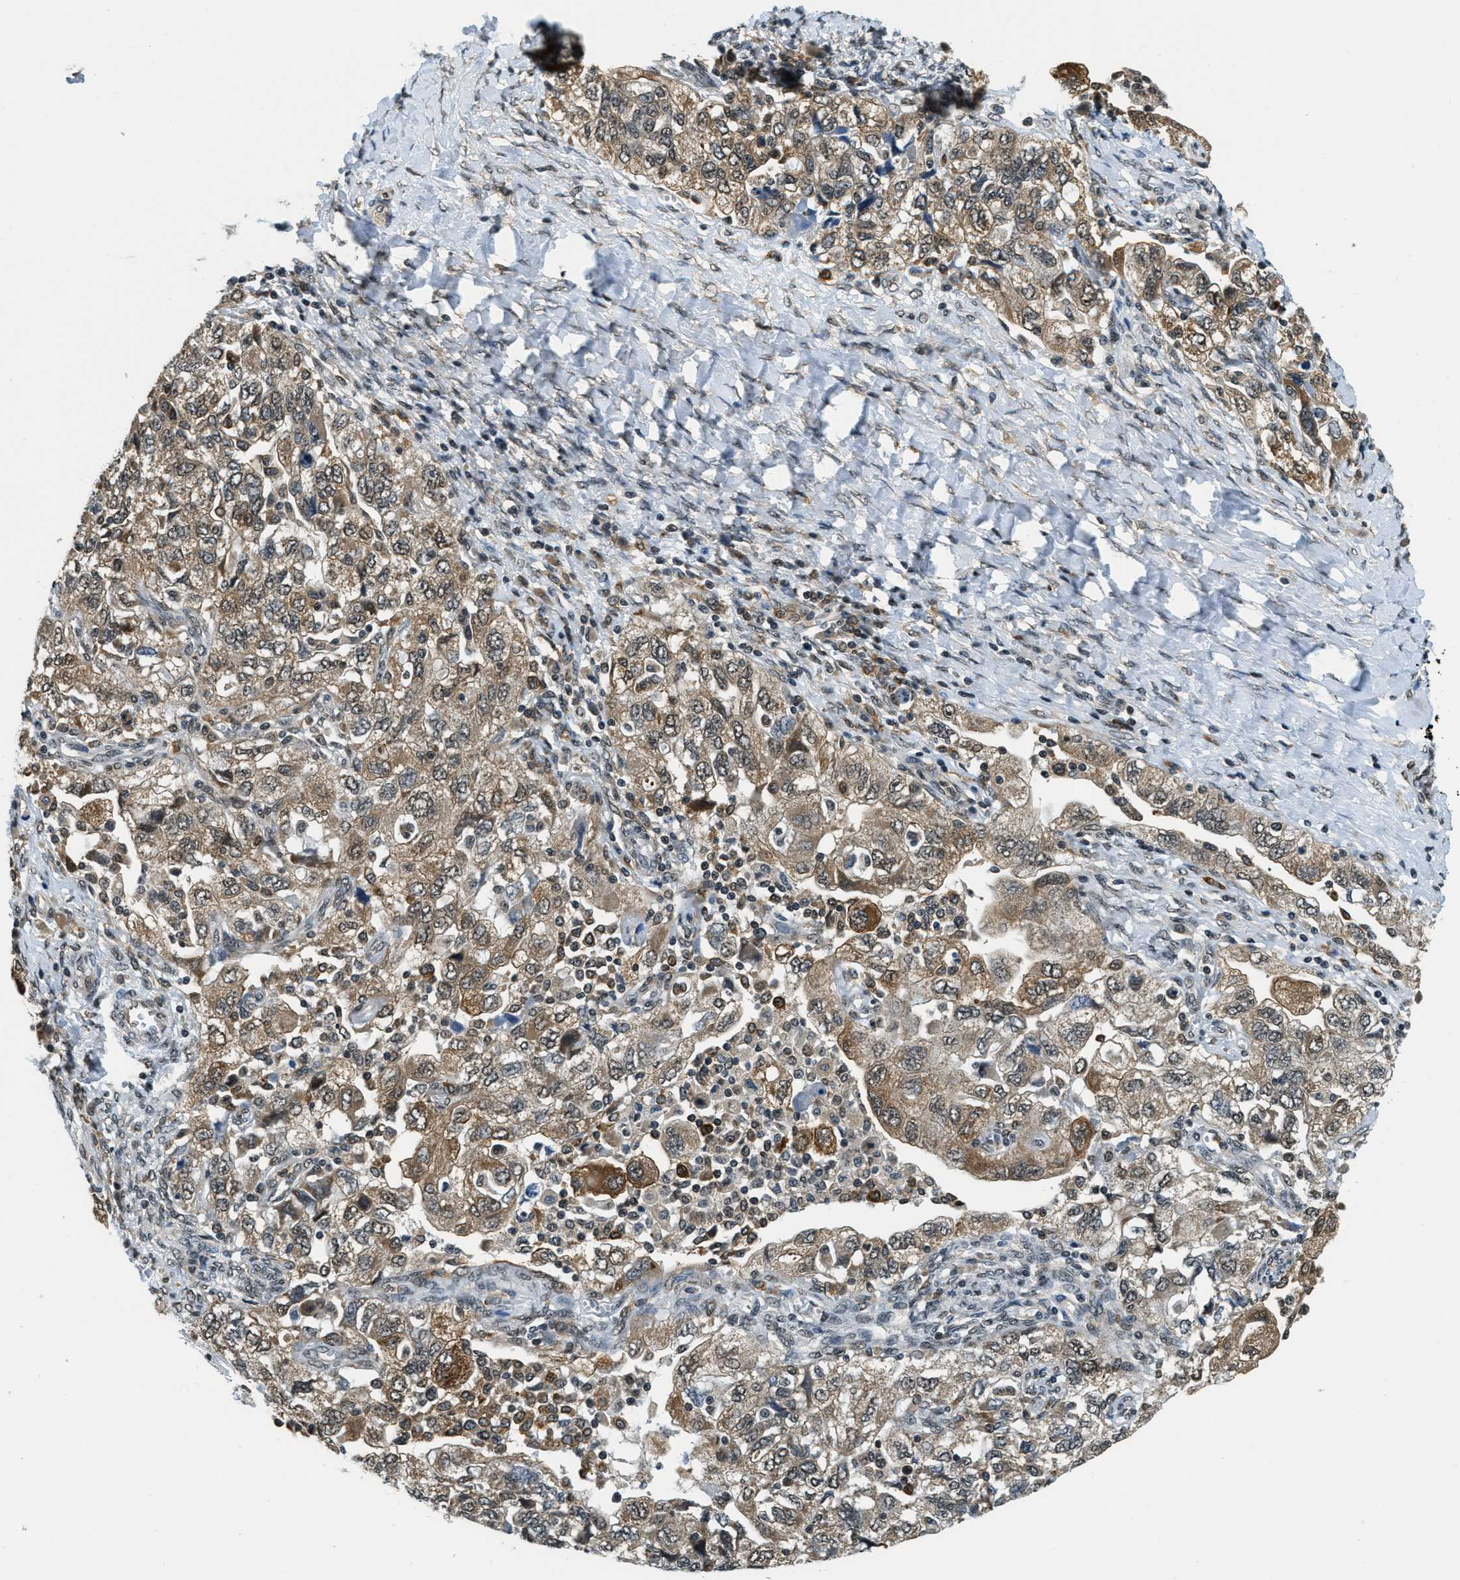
{"staining": {"intensity": "weak", "quantity": ">75%", "location": "cytoplasmic/membranous"}, "tissue": "ovarian cancer", "cell_type": "Tumor cells", "image_type": "cancer", "snomed": [{"axis": "morphology", "description": "Carcinoma, NOS"}, {"axis": "morphology", "description": "Cystadenocarcinoma, serous, NOS"}, {"axis": "topography", "description": "Ovary"}], "caption": "Tumor cells demonstrate low levels of weak cytoplasmic/membranous positivity in approximately >75% of cells in human ovarian cancer.", "gene": "RAB11FIP1", "patient": {"sex": "female", "age": 69}}